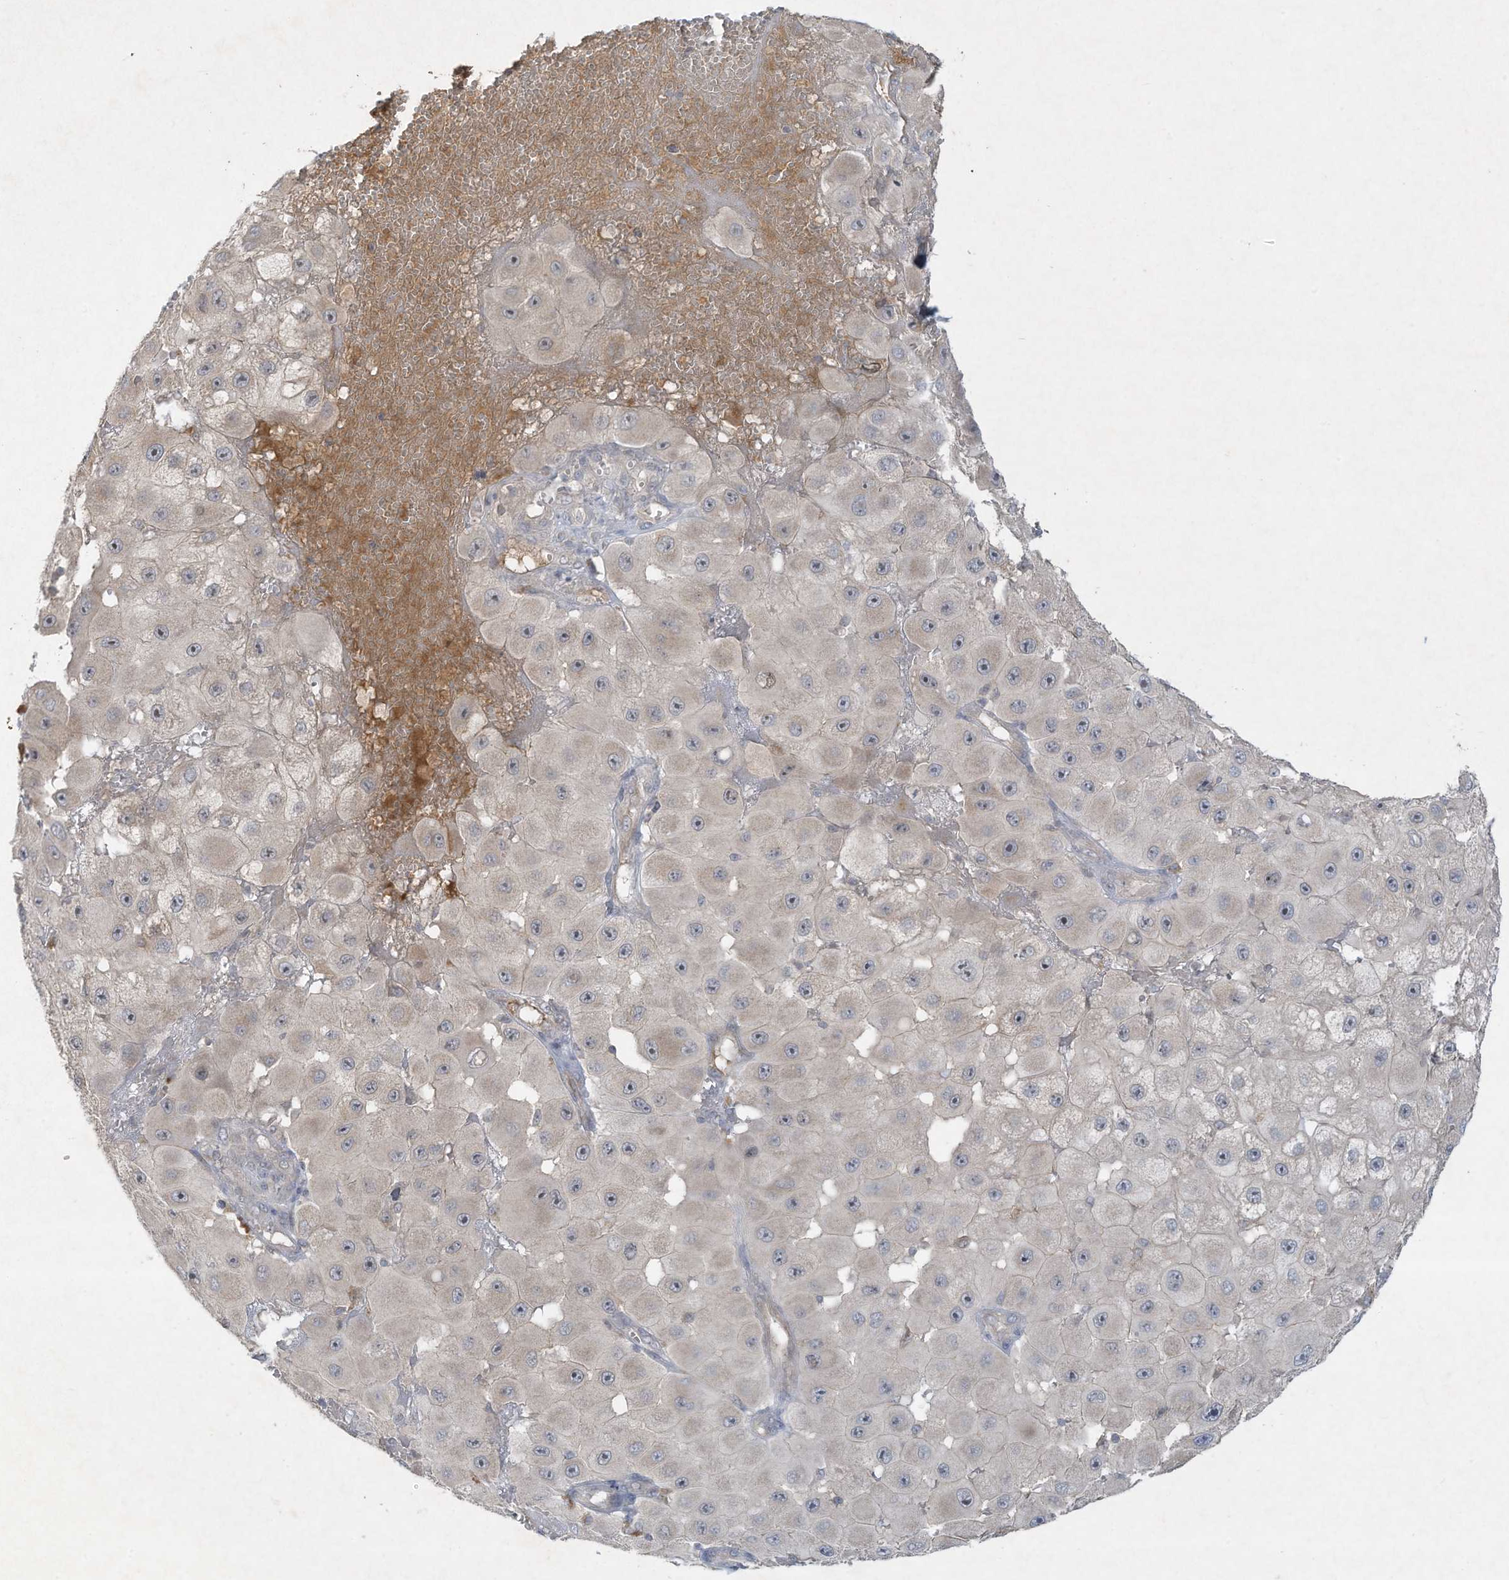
{"staining": {"intensity": "negative", "quantity": "none", "location": "none"}, "tissue": "melanoma", "cell_type": "Tumor cells", "image_type": "cancer", "snomed": [{"axis": "morphology", "description": "Malignant melanoma, NOS"}, {"axis": "topography", "description": "Skin"}], "caption": "A micrograph of human melanoma is negative for staining in tumor cells. (DAB (3,3'-diaminobenzidine) immunohistochemistry, high magnification).", "gene": "FETUB", "patient": {"sex": "female", "age": 81}}